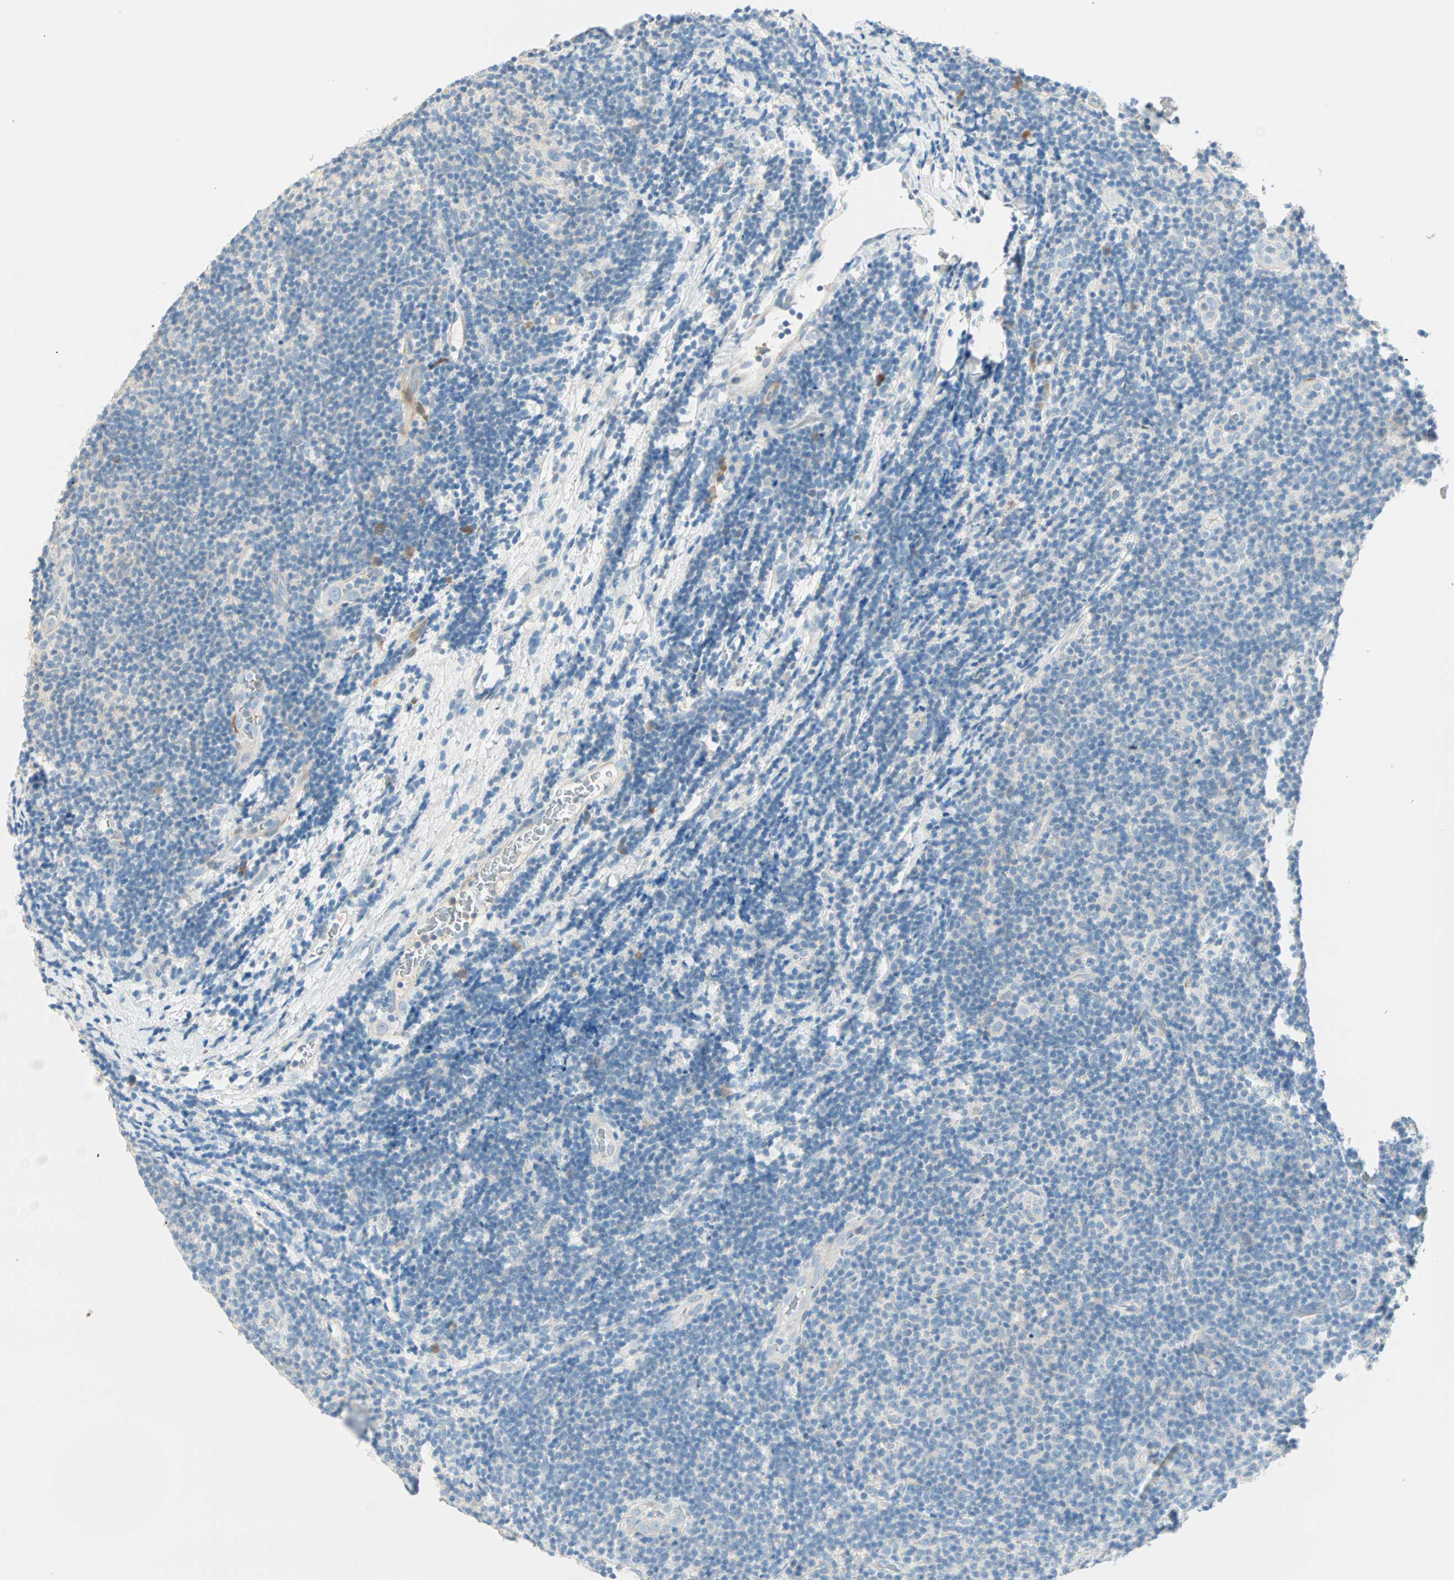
{"staining": {"intensity": "negative", "quantity": "none", "location": "none"}, "tissue": "lymphoma", "cell_type": "Tumor cells", "image_type": "cancer", "snomed": [{"axis": "morphology", "description": "Malignant lymphoma, non-Hodgkin's type, Low grade"}, {"axis": "topography", "description": "Soft tissue"}], "caption": "IHC photomicrograph of neoplastic tissue: human malignant lymphoma, non-Hodgkin's type (low-grade) stained with DAB (3,3'-diaminobenzidine) exhibits no significant protein positivity in tumor cells. (Stains: DAB (3,3'-diaminobenzidine) immunohistochemistry with hematoxylin counter stain, Microscopy: brightfield microscopy at high magnification).", "gene": "ATF6", "patient": {"sex": "male", "age": 92}}